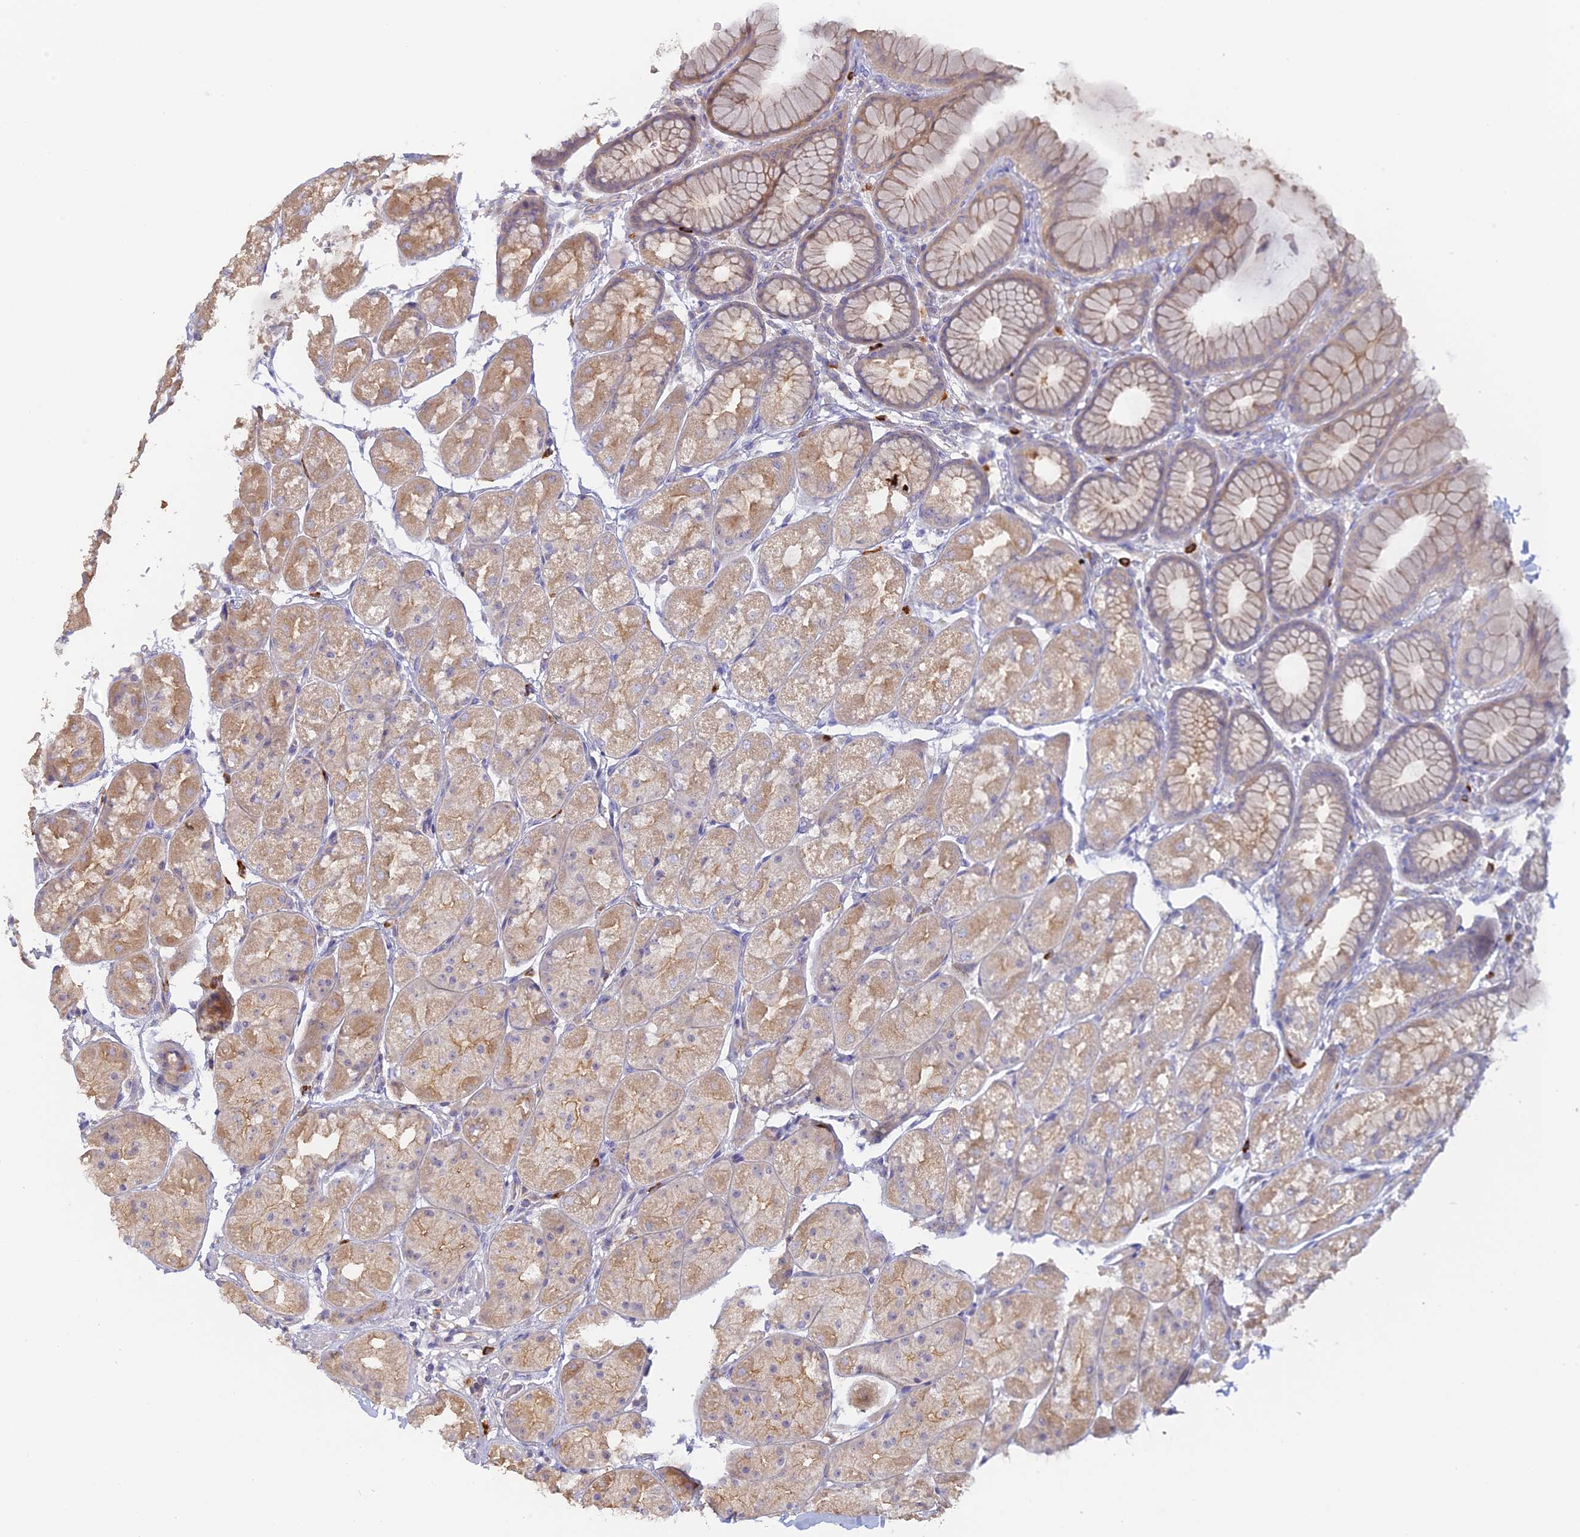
{"staining": {"intensity": "moderate", "quantity": "25%-75%", "location": "cytoplasmic/membranous"}, "tissue": "stomach", "cell_type": "Glandular cells", "image_type": "normal", "snomed": [{"axis": "morphology", "description": "Normal tissue, NOS"}, {"axis": "topography", "description": "Stomach"}], "caption": "Glandular cells exhibit moderate cytoplasmic/membranous positivity in about 25%-75% of cells in normal stomach. (Stains: DAB (3,3'-diaminobenzidine) in brown, nuclei in blue, Microscopy: brightfield microscopy at high magnification).", "gene": "SFT2D2", "patient": {"sex": "male", "age": 57}}